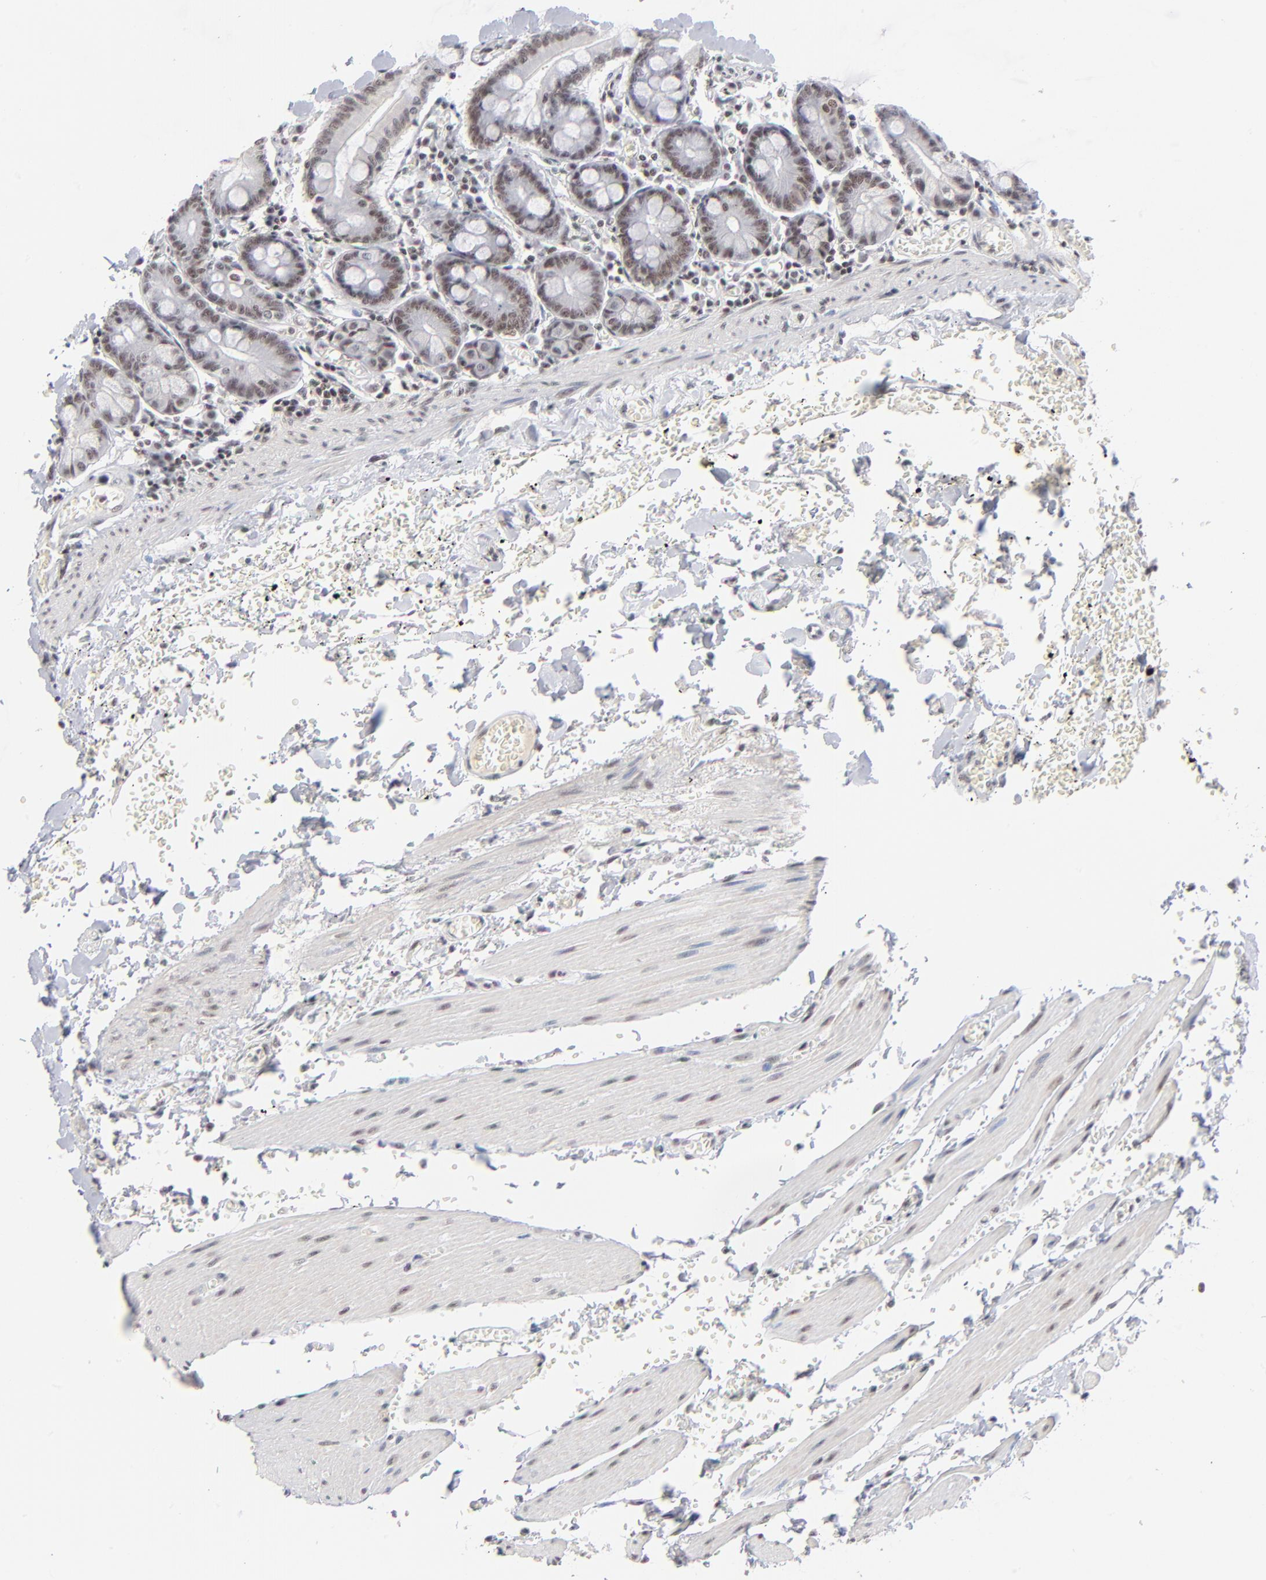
{"staining": {"intensity": "moderate", "quantity": ">75%", "location": "nuclear"}, "tissue": "small intestine", "cell_type": "Glandular cells", "image_type": "normal", "snomed": [{"axis": "morphology", "description": "Normal tissue, NOS"}, {"axis": "topography", "description": "Small intestine"}], "caption": "Small intestine stained for a protein shows moderate nuclear positivity in glandular cells. The staining was performed using DAB to visualize the protein expression in brown, while the nuclei were stained in blue with hematoxylin (Magnification: 20x).", "gene": "ZNF143", "patient": {"sex": "male", "age": 71}}